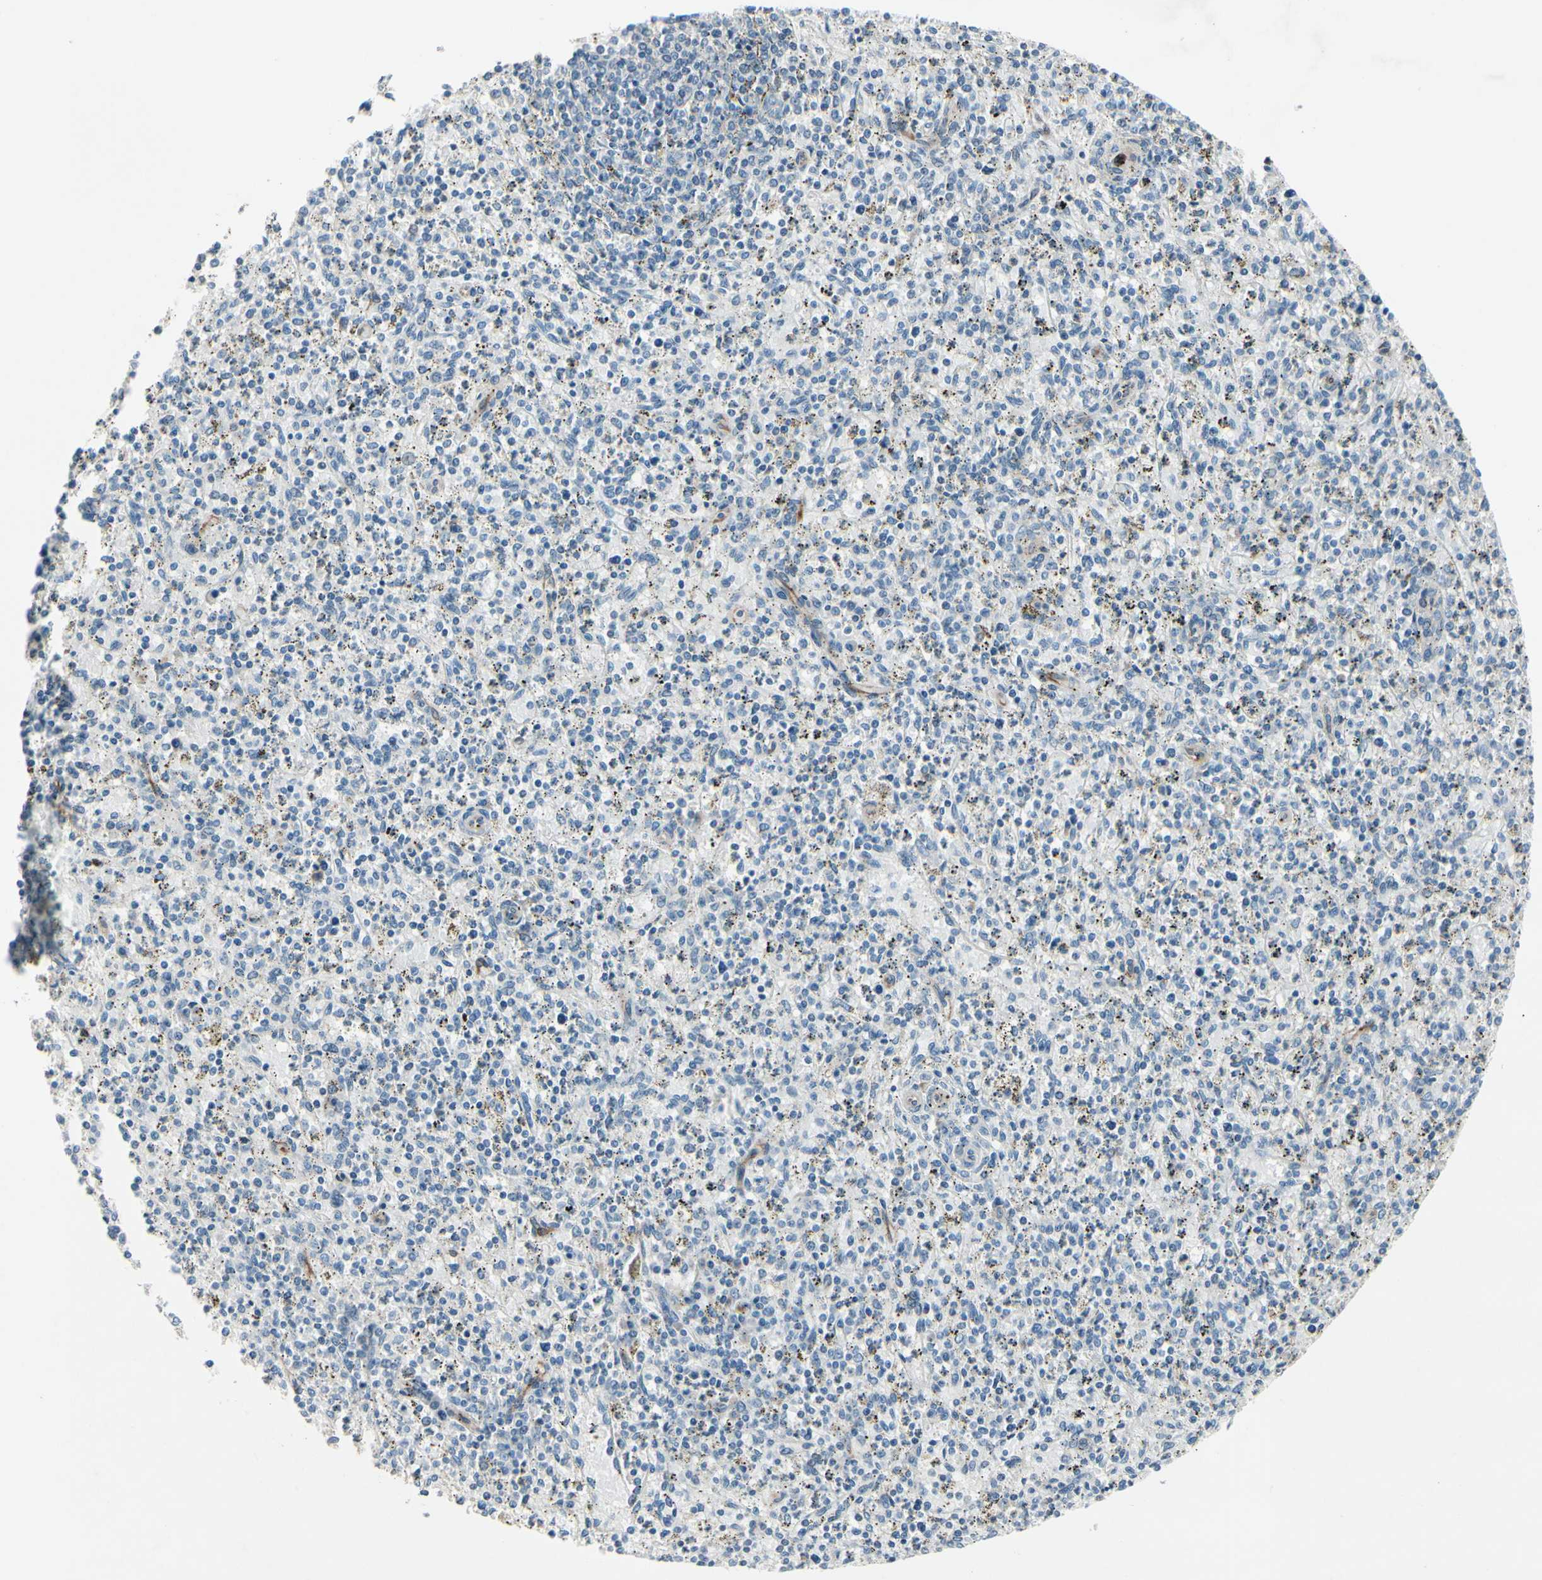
{"staining": {"intensity": "negative", "quantity": "none", "location": "none"}, "tissue": "spleen", "cell_type": "Cells in red pulp", "image_type": "normal", "snomed": [{"axis": "morphology", "description": "Normal tissue, NOS"}, {"axis": "topography", "description": "Spleen"}], "caption": "Immunohistochemistry of benign human spleen displays no staining in cells in red pulp.", "gene": "MAP2", "patient": {"sex": "male", "age": 72}}